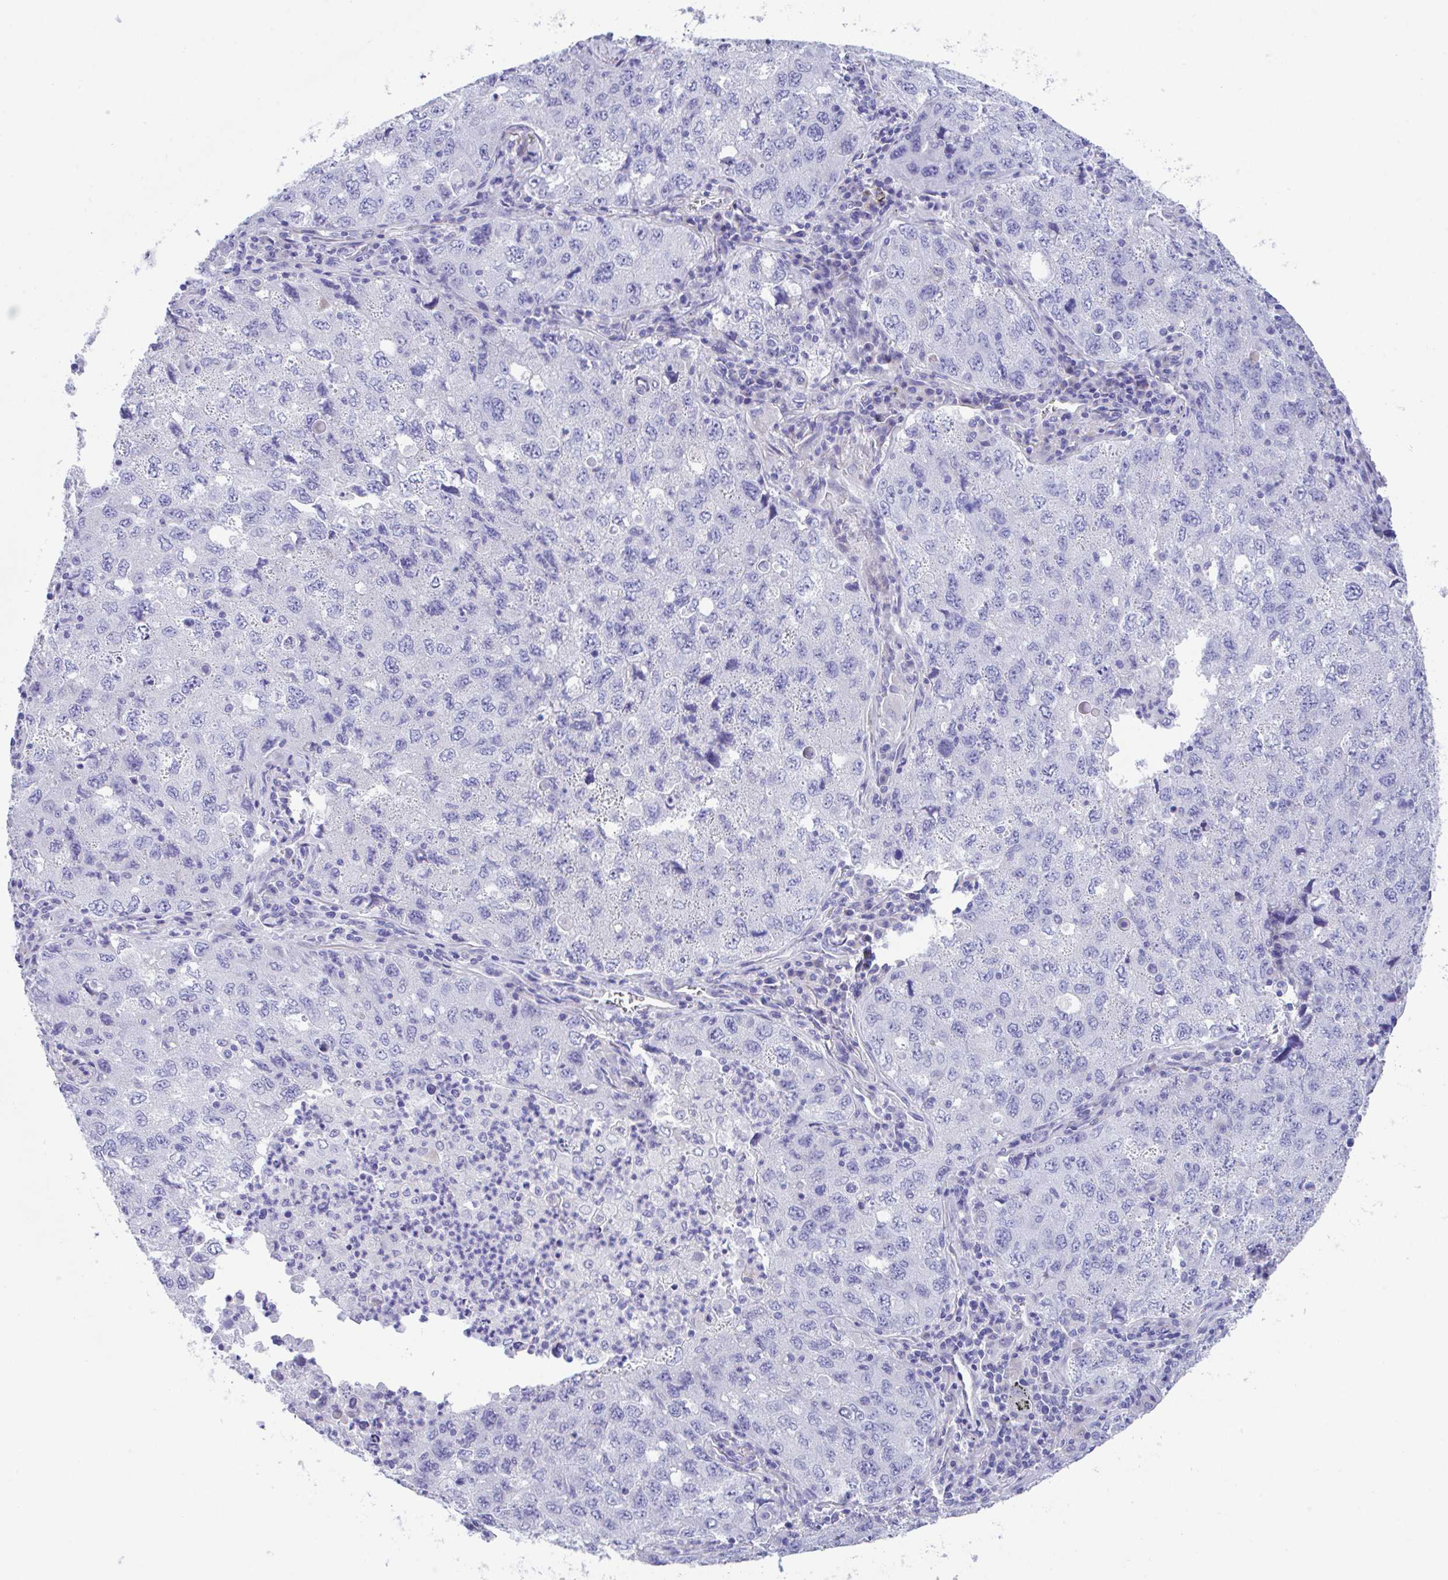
{"staining": {"intensity": "negative", "quantity": "none", "location": "none"}, "tissue": "lung cancer", "cell_type": "Tumor cells", "image_type": "cancer", "snomed": [{"axis": "morphology", "description": "Adenocarcinoma, NOS"}, {"axis": "topography", "description": "Lung"}], "caption": "Immunohistochemistry (IHC) photomicrograph of adenocarcinoma (lung) stained for a protein (brown), which displays no expression in tumor cells.", "gene": "SLC16A6", "patient": {"sex": "female", "age": 57}}